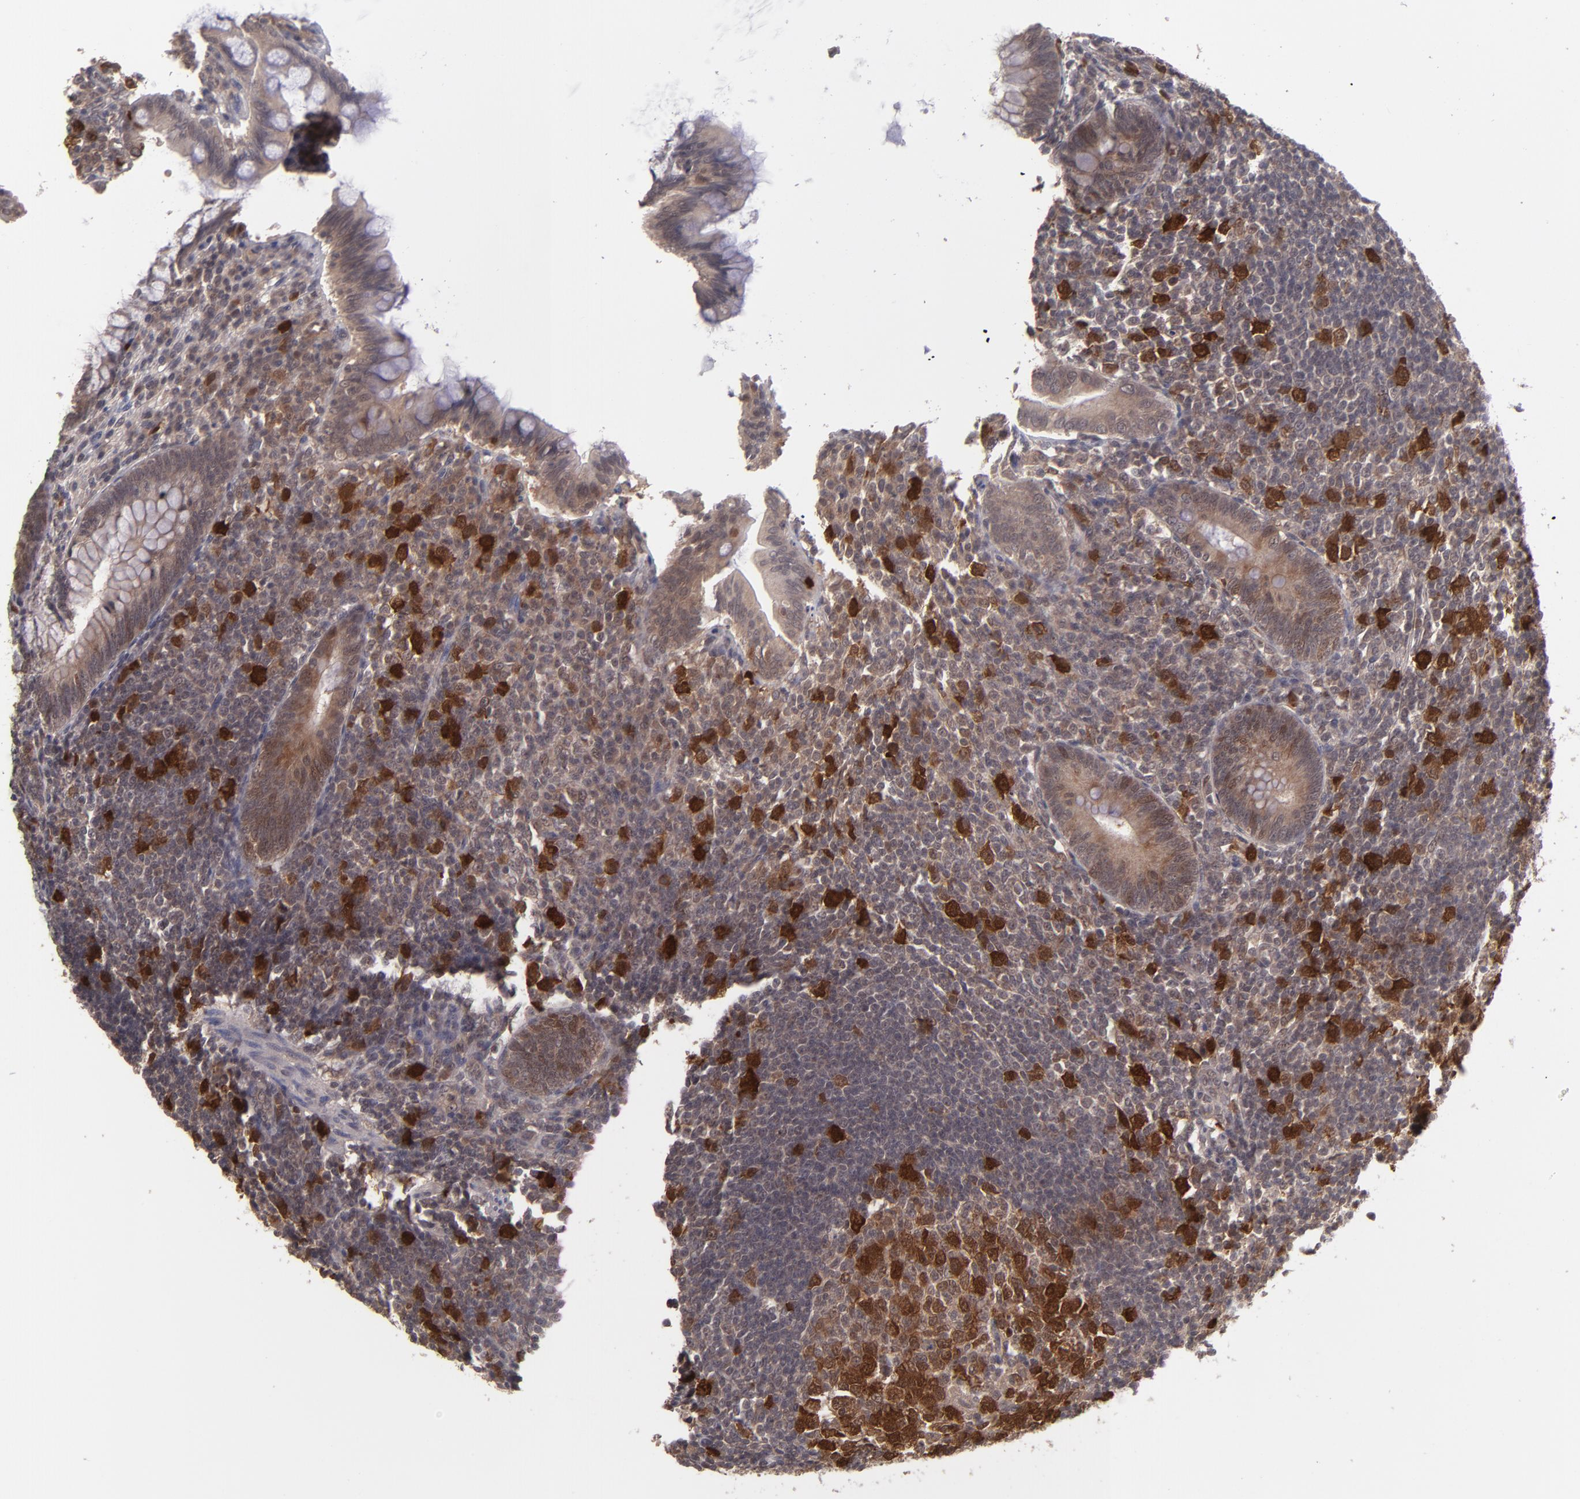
{"staining": {"intensity": "moderate", "quantity": ">75%", "location": "cytoplasmic/membranous"}, "tissue": "appendix", "cell_type": "Glandular cells", "image_type": "normal", "snomed": [{"axis": "morphology", "description": "Normal tissue, NOS"}, {"axis": "topography", "description": "Appendix"}], "caption": "An IHC micrograph of normal tissue is shown. Protein staining in brown highlights moderate cytoplasmic/membranous positivity in appendix within glandular cells.", "gene": "TYMS", "patient": {"sex": "female", "age": 66}}